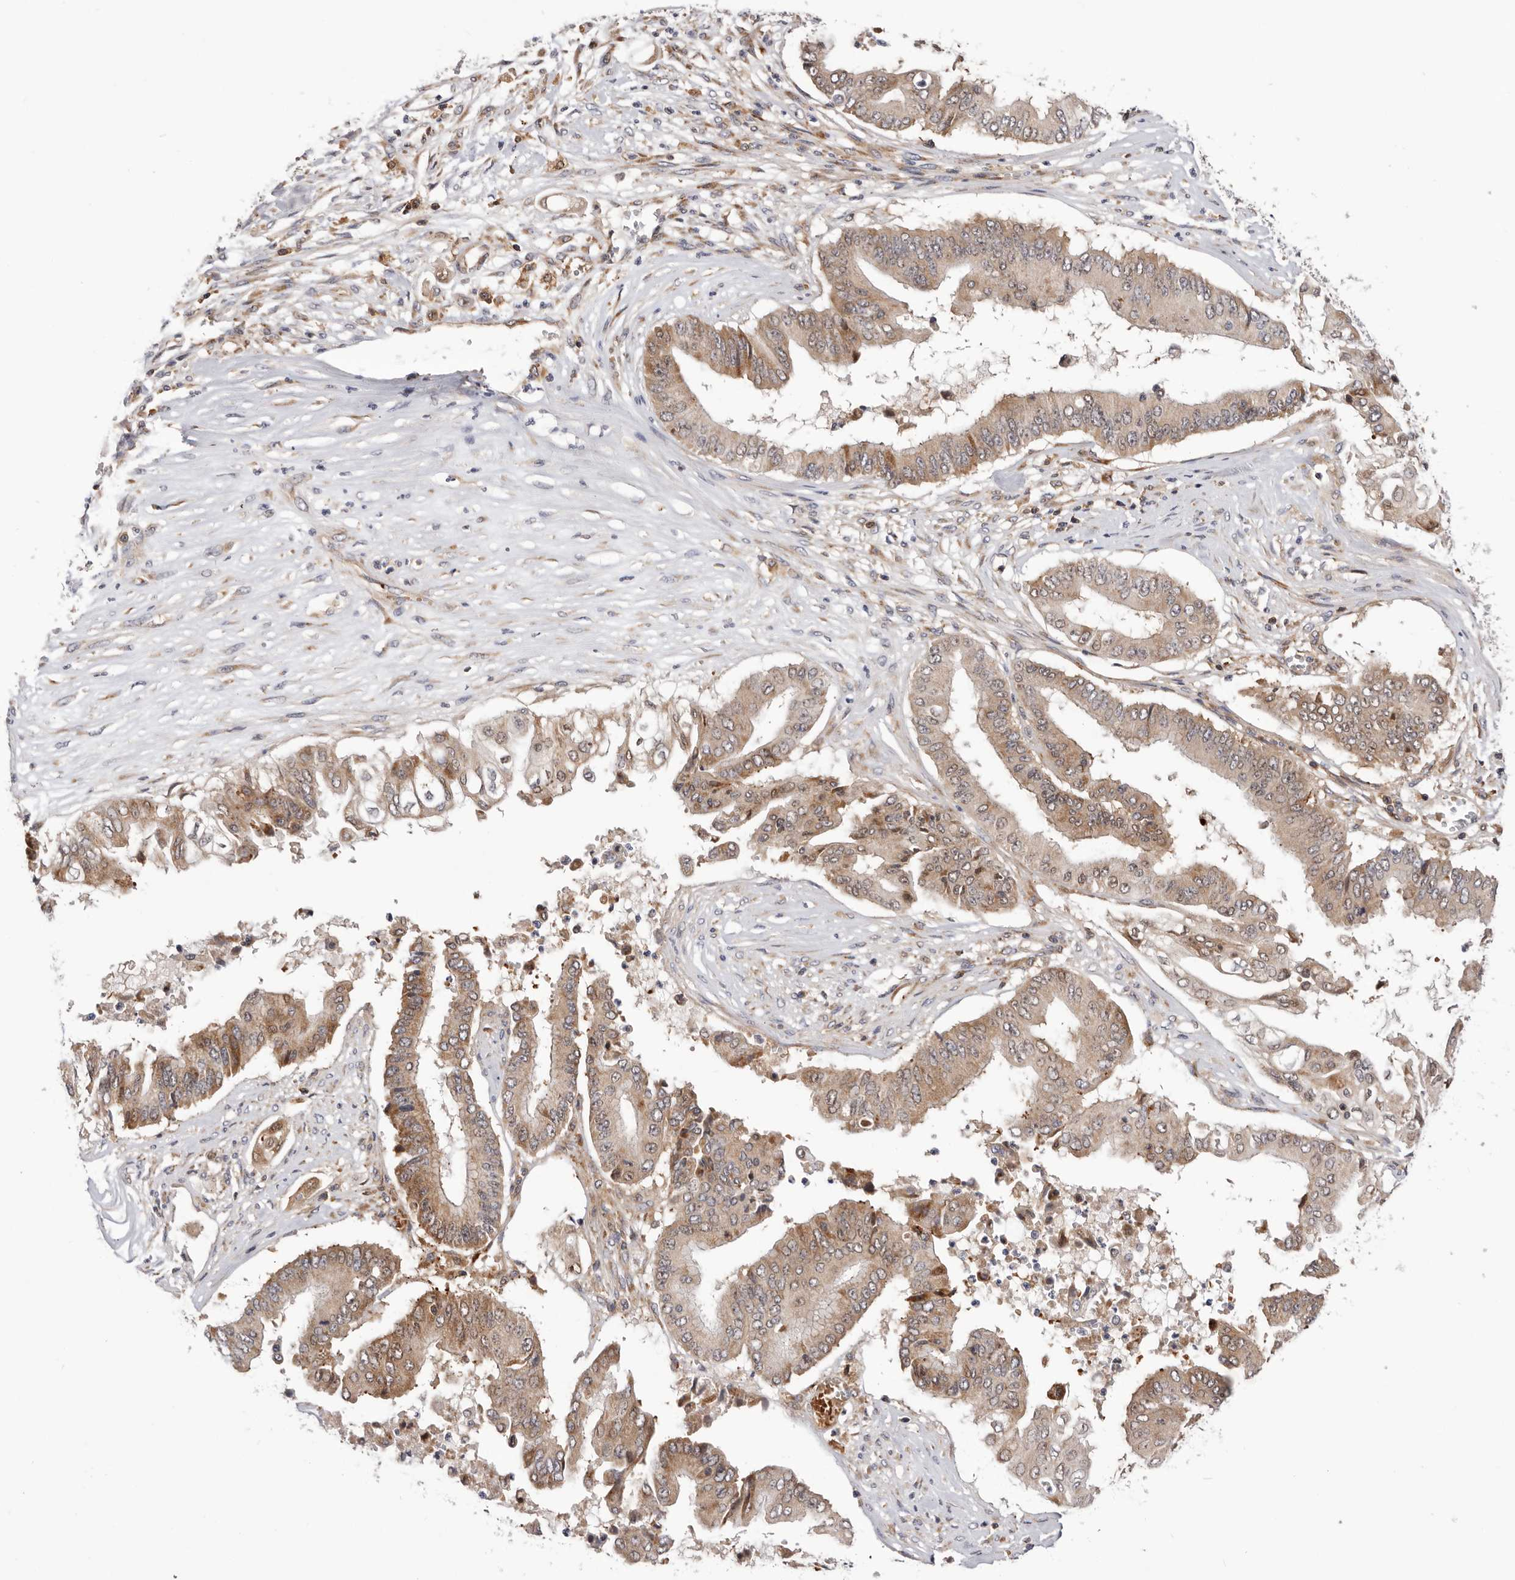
{"staining": {"intensity": "moderate", "quantity": ">75%", "location": "cytoplasmic/membranous"}, "tissue": "pancreatic cancer", "cell_type": "Tumor cells", "image_type": "cancer", "snomed": [{"axis": "morphology", "description": "Adenocarcinoma, NOS"}, {"axis": "topography", "description": "Pancreas"}], "caption": "Immunohistochemistry histopathology image of neoplastic tissue: human adenocarcinoma (pancreatic) stained using IHC displays medium levels of moderate protein expression localized specifically in the cytoplasmic/membranous of tumor cells, appearing as a cytoplasmic/membranous brown color.", "gene": "RNF213", "patient": {"sex": "female", "age": 77}}